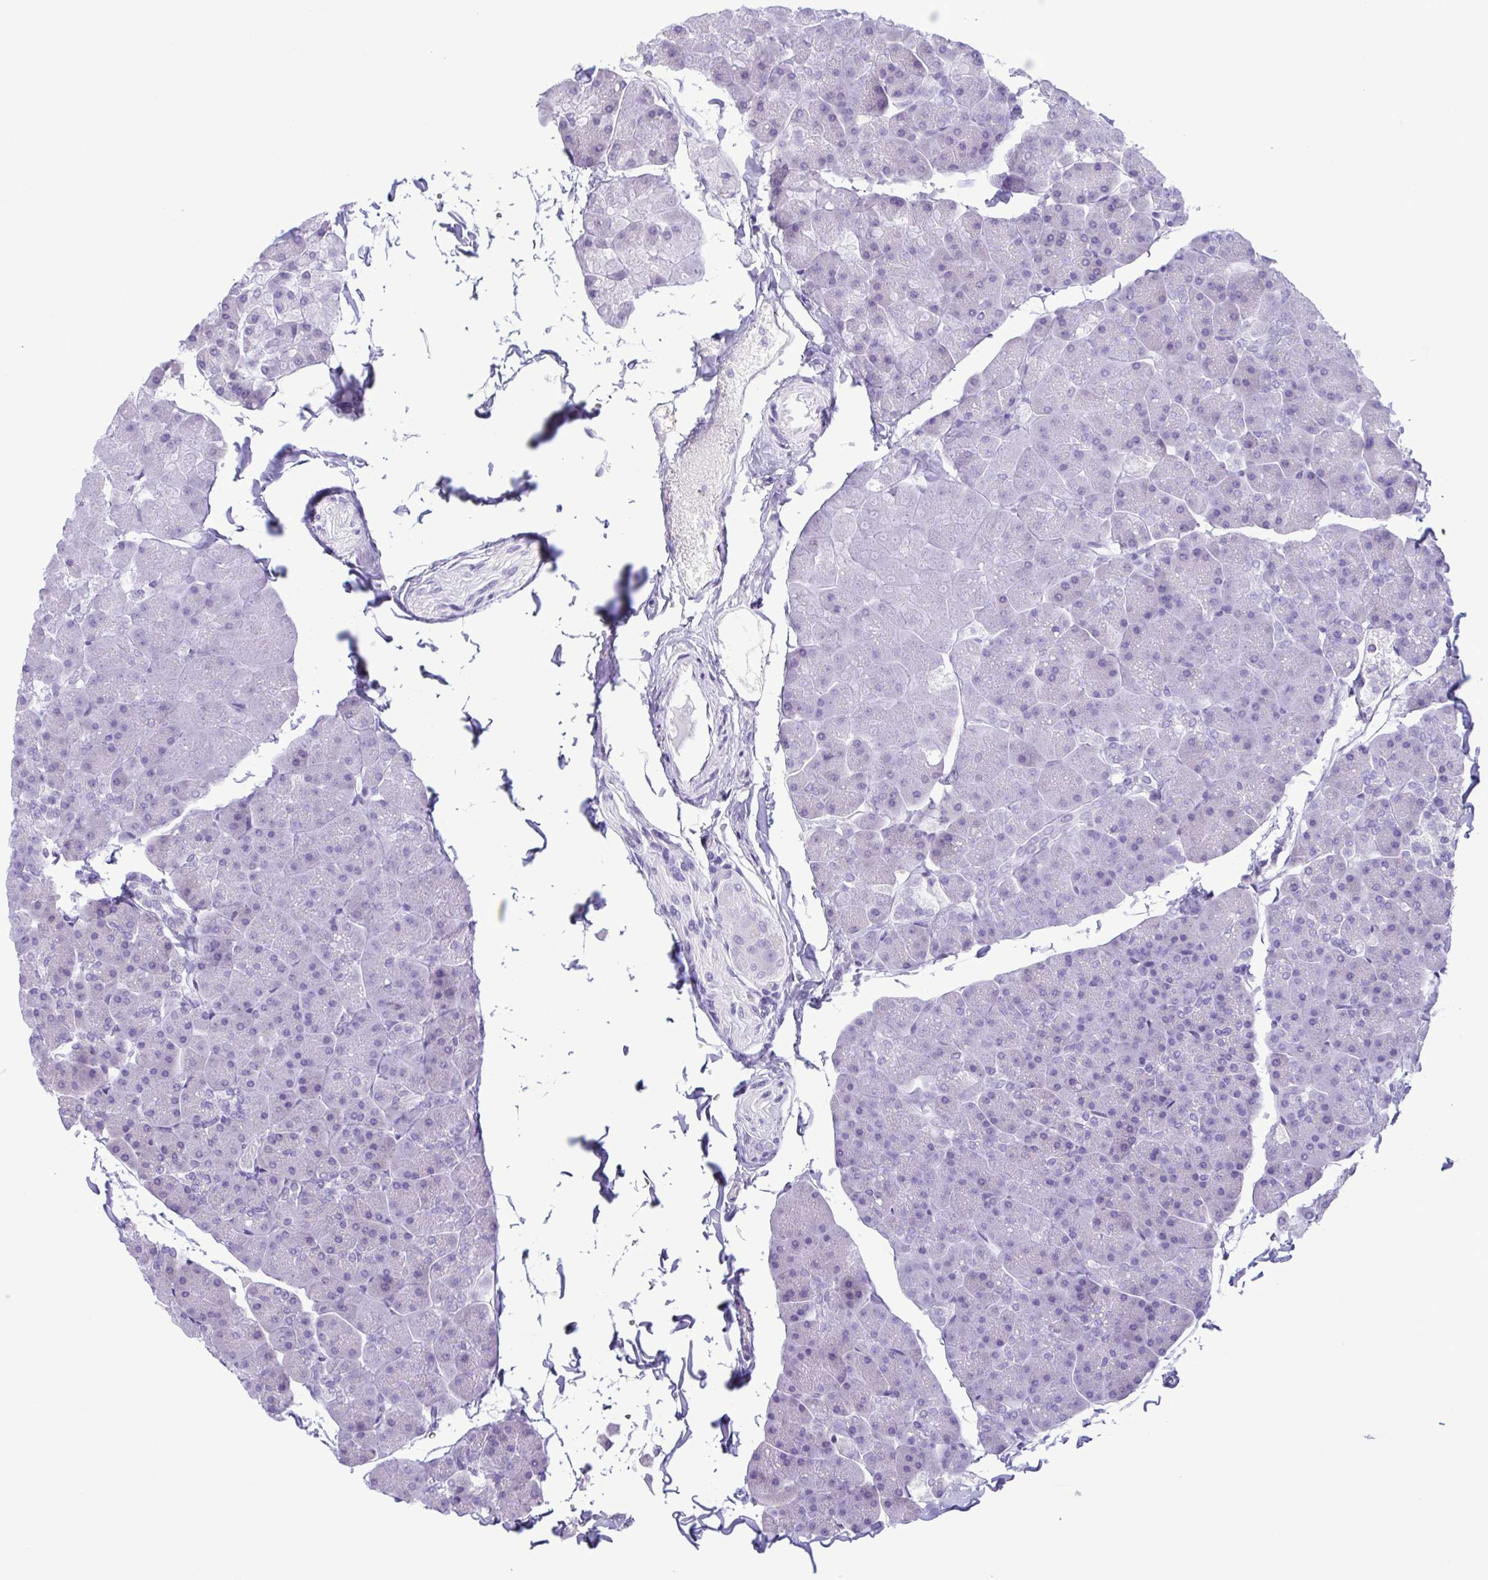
{"staining": {"intensity": "negative", "quantity": "none", "location": "none"}, "tissue": "pancreas", "cell_type": "Exocrine glandular cells", "image_type": "normal", "snomed": [{"axis": "morphology", "description": "Normal tissue, NOS"}, {"axis": "topography", "description": "Pancreas"}], "caption": "An immunohistochemistry (IHC) micrograph of benign pancreas is shown. There is no staining in exocrine glandular cells of pancreas.", "gene": "TNNI3", "patient": {"sex": "male", "age": 35}}